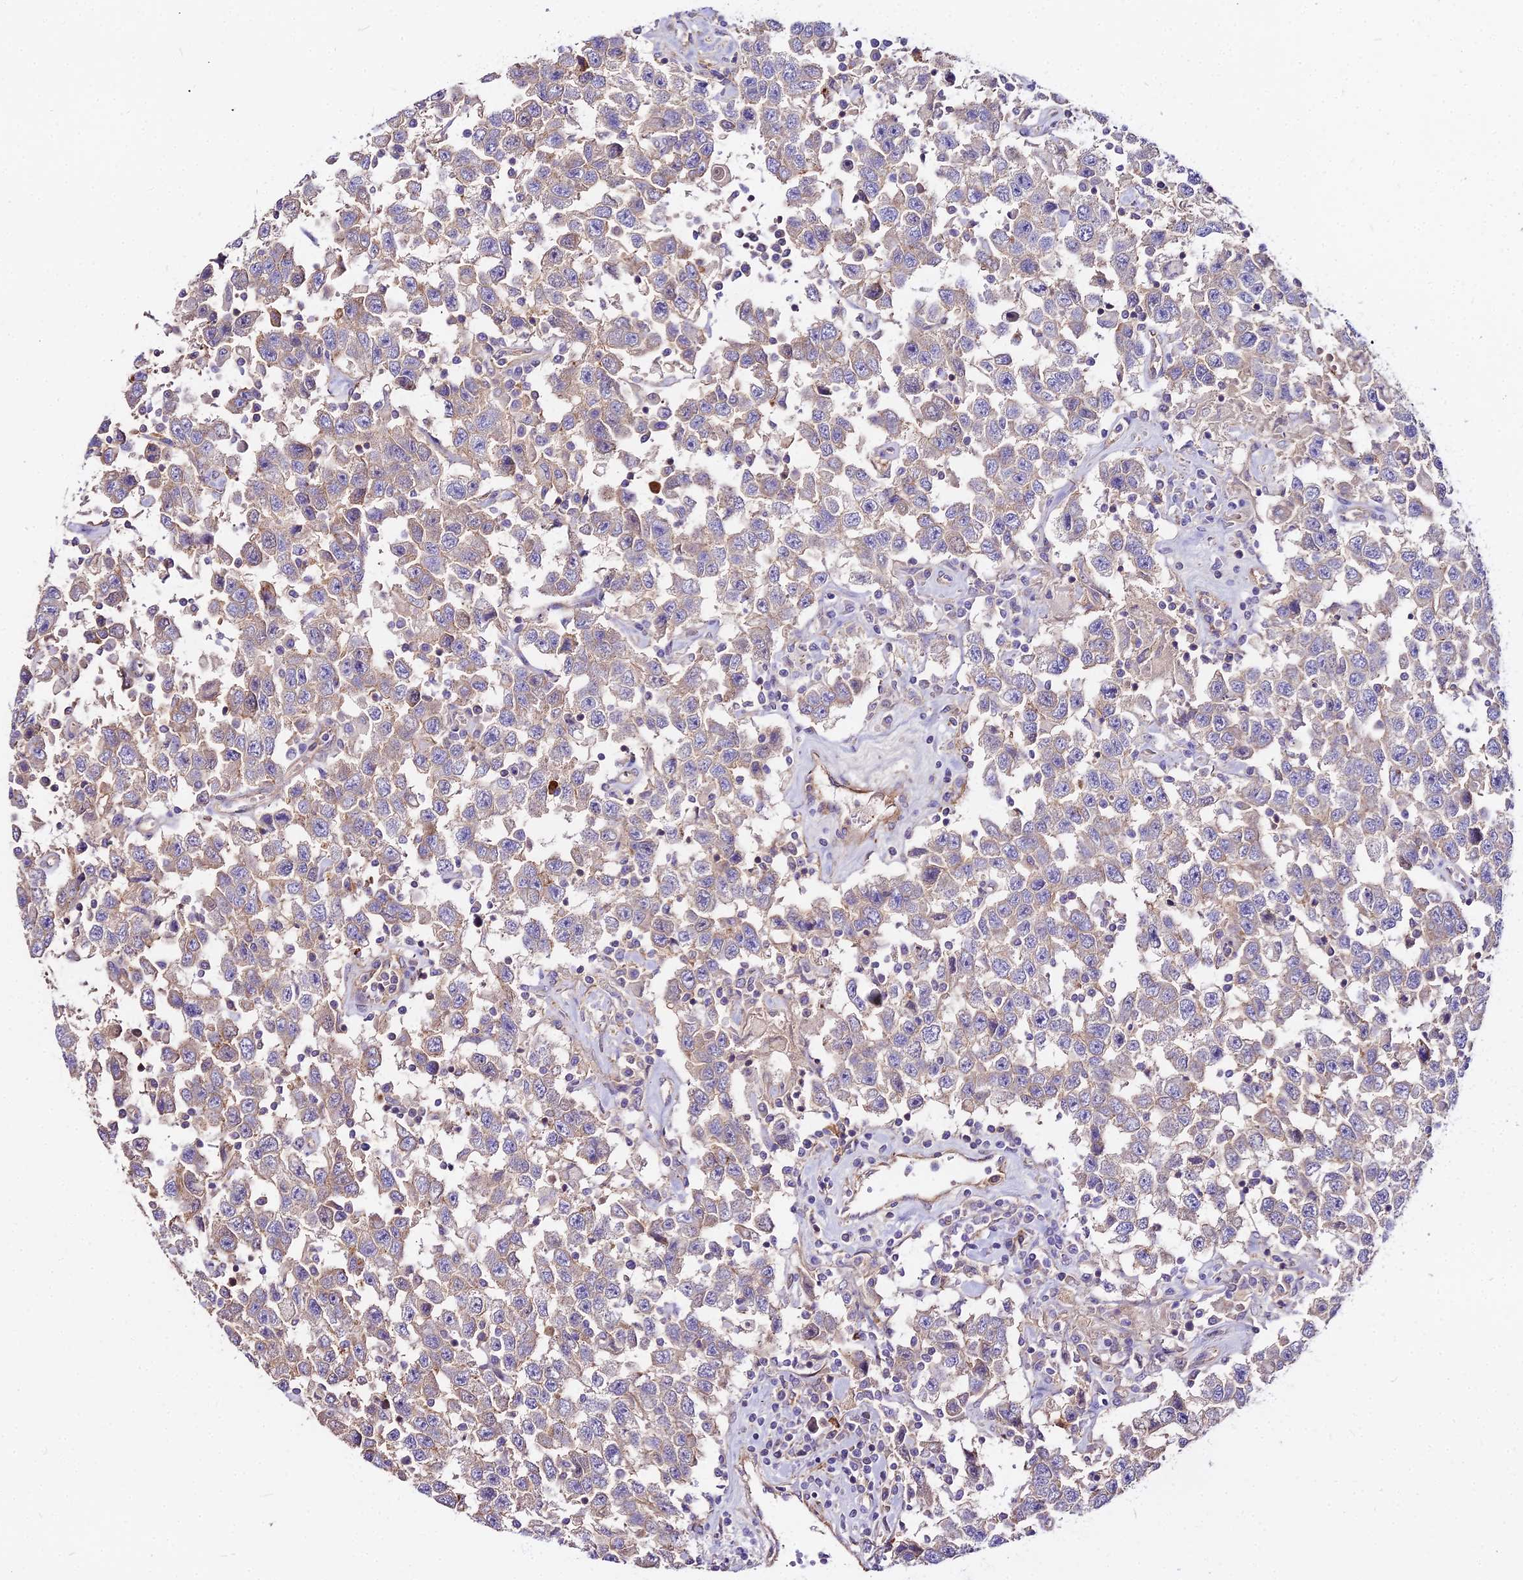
{"staining": {"intensity": "weak", "quantity": "<25%", "location": "cytoplasmic/membranous"}, "tissue": "testis cancer", "cell_type": "Tumor cells", "image_type": "cancer", "snomed": [{"axis": "morphology", "description": "Seminoma, NOS"}, {"axis": "topography", "description": "Testis"}], "caption": "Immunohistochemical staining of seminoma (testis) reveals no significant positivity in tumor cells.", "gene": "GLYAT", "patient": {"sex": "male", "age": 41}}